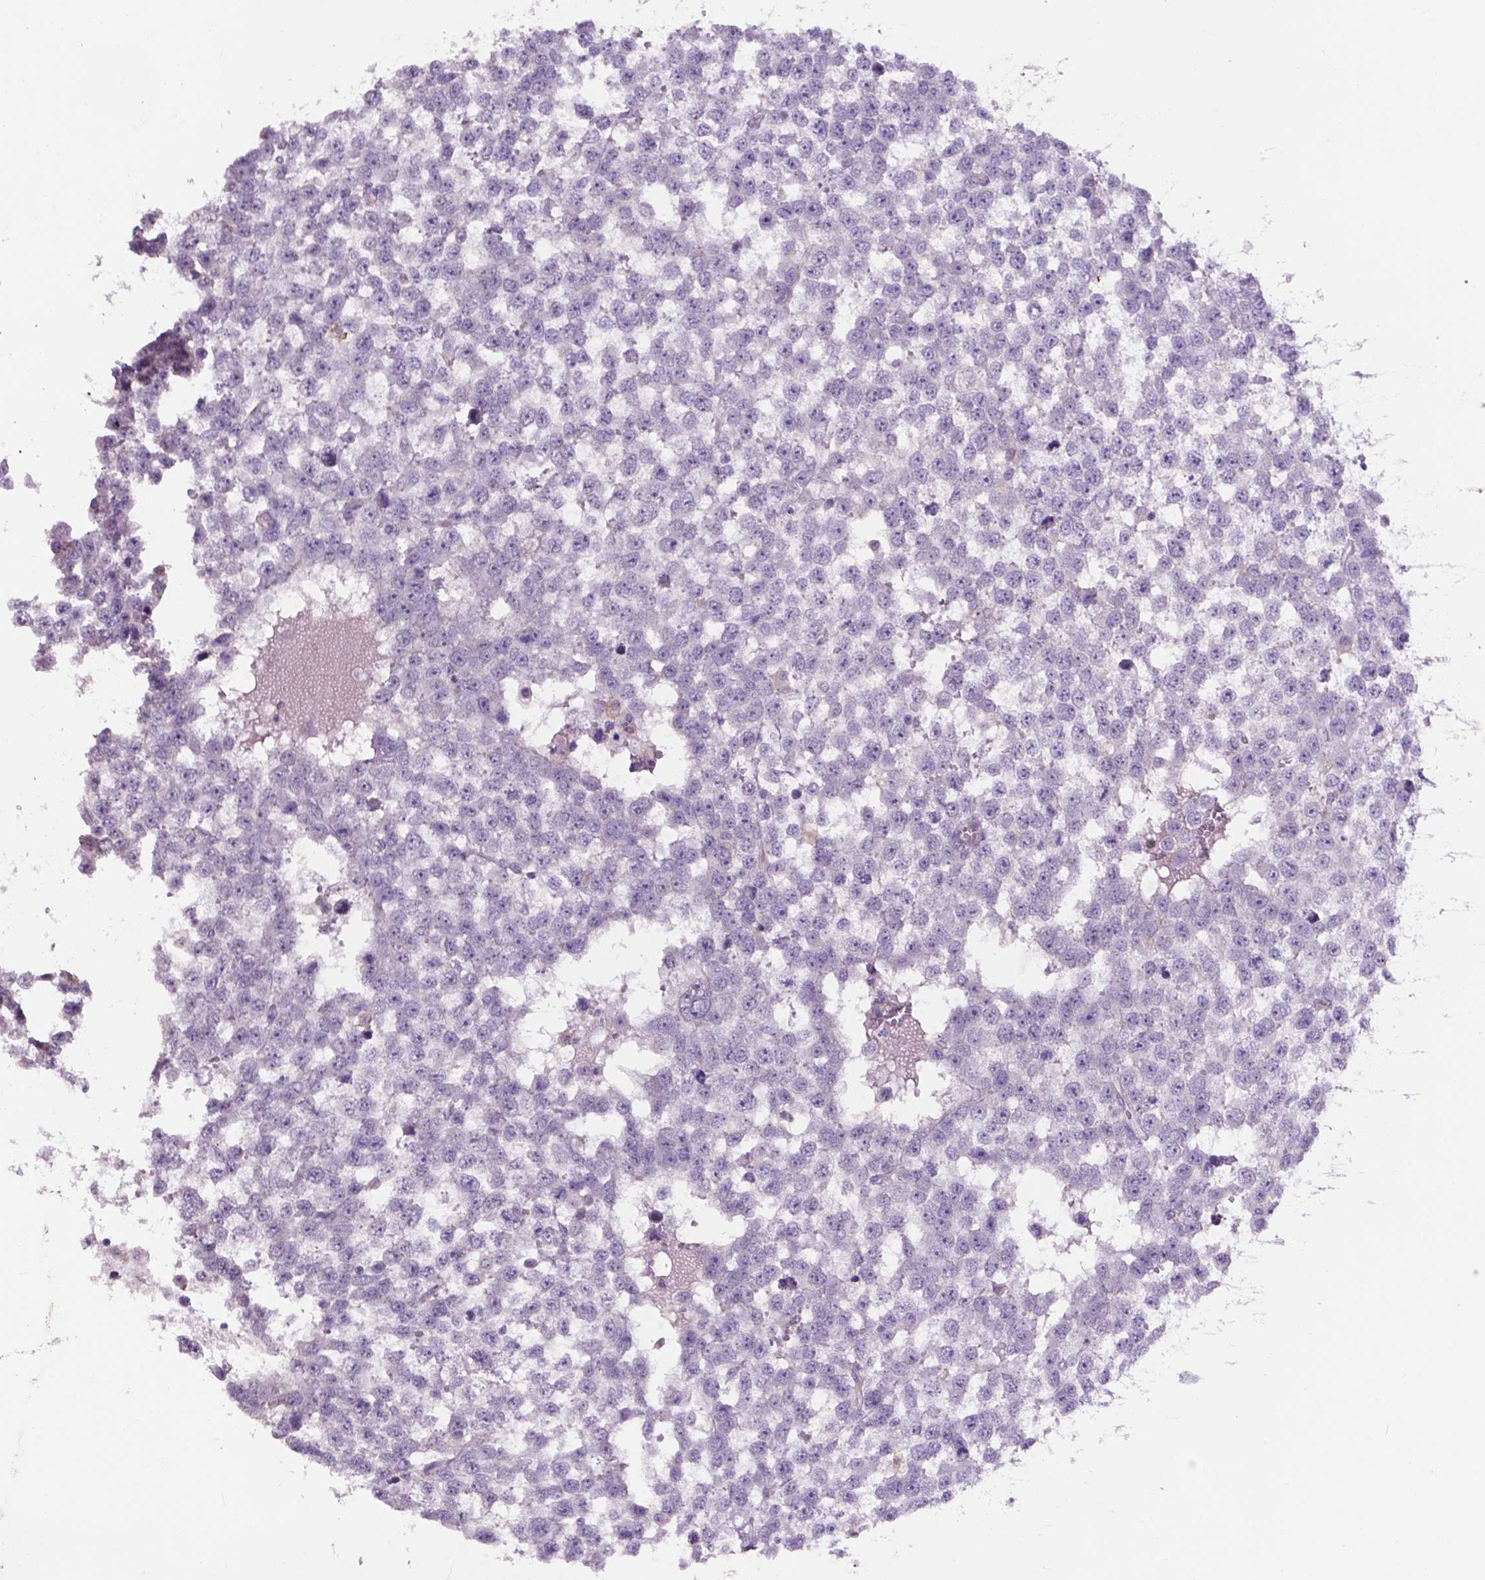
{"staining": {"intensity": "negative", "quantity": "none", "location": "none"}, "tissue": "testis cancer", "cell_type": "Tumor cells", "image_type": "cancer", "snomed": [{"axis": "morphology", "description": "Normal tissue, NOS"}, {"axis": "morphology", "description": "Seminoma, NOS"}, {"axis": "topography", "description": "Testis"}, {"axis": "topography", "description": "Epididymis"}], "caption": "This is a photomicrograph of immunohistochemistry (IHC) staining of seminoma (testis), which shows no positivity in tumor cells. (Brightfield microscopy of DAB IHC at high magnification).", "gene": "PLSCR1", "patient": {"sex": "male", "age": 34}}